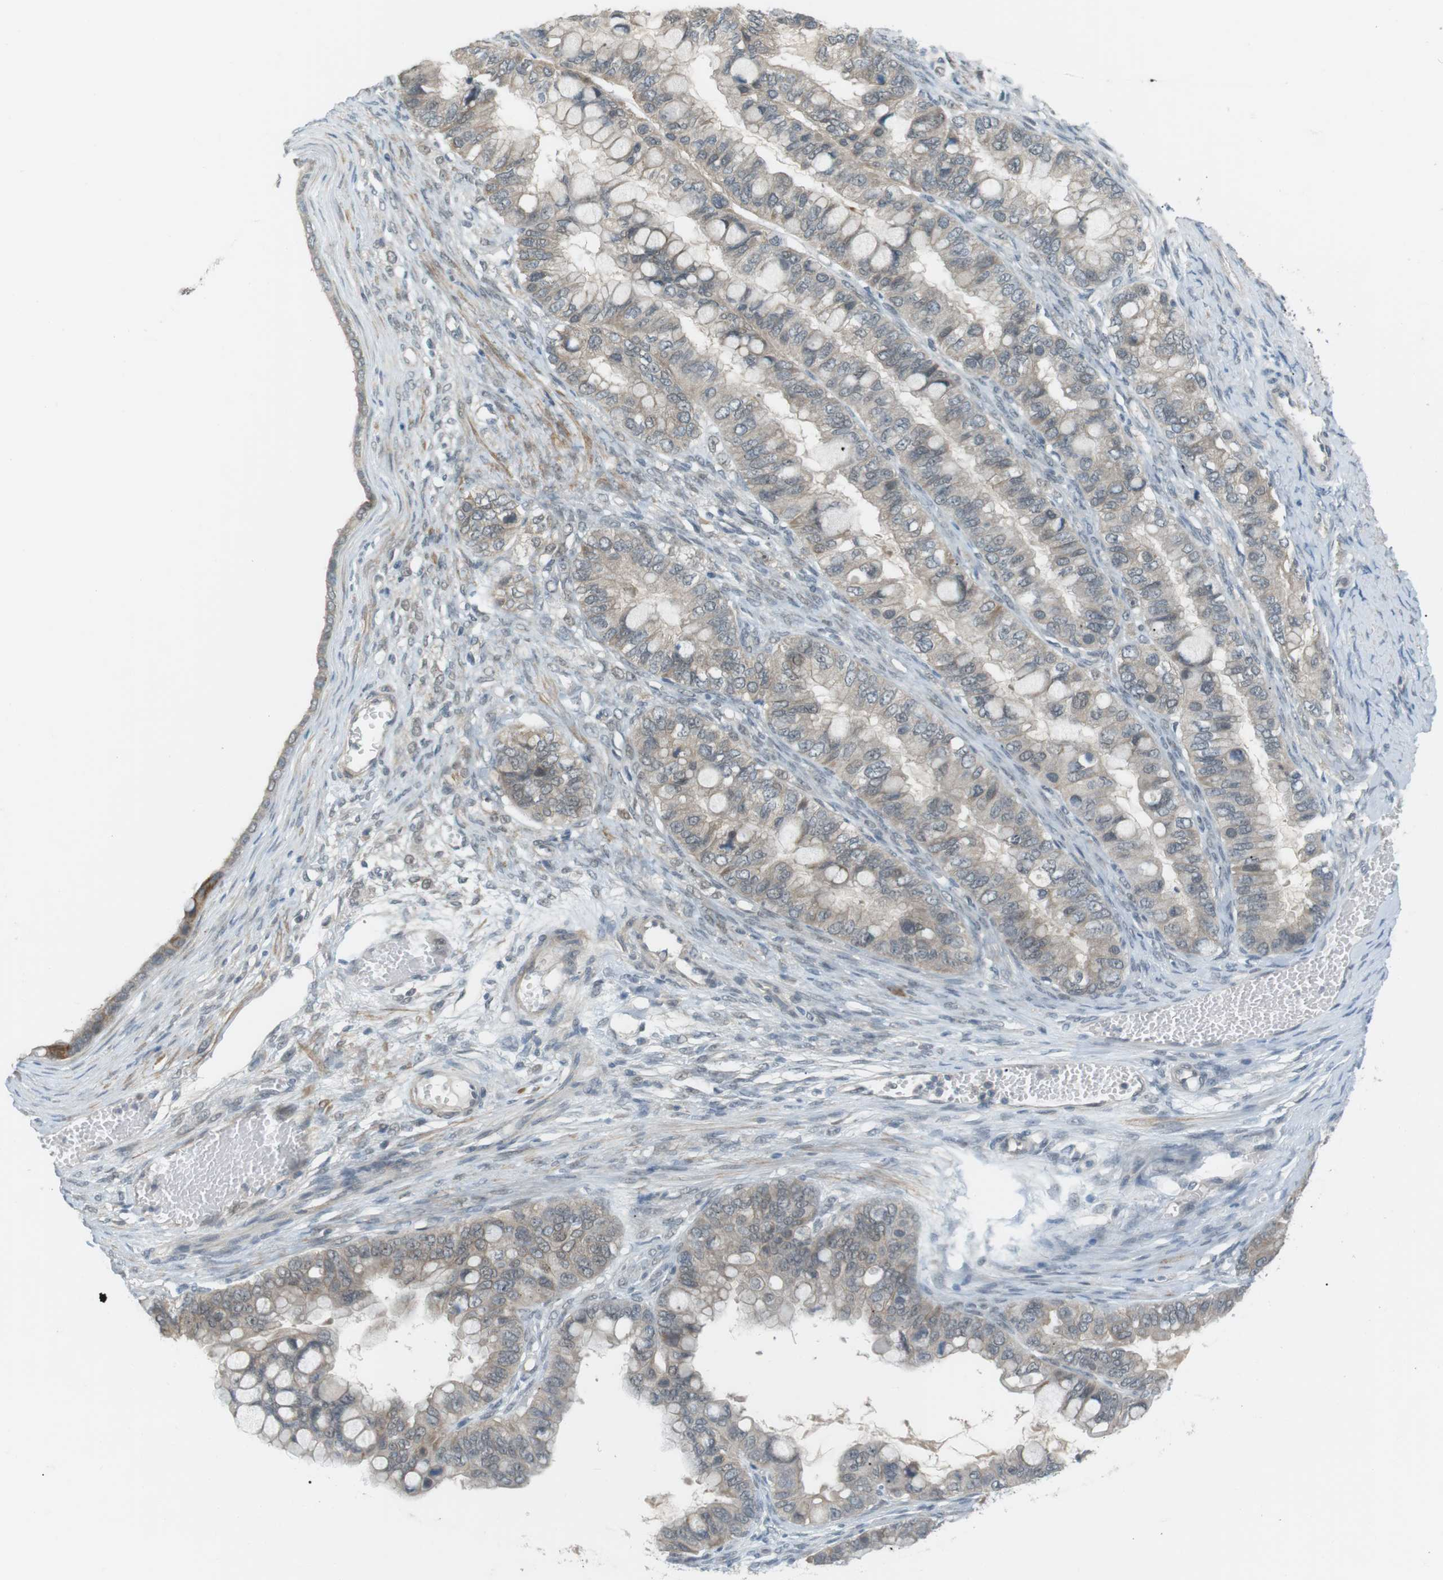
{"staining": {"intensity": "weak", "quantity": "25%-75%", "location": "cytoplasmic/membranous"}, "tissue": "ovarian cancer", "cell_type": "Tumor cells", "image_type": "cancer", "snomed": [{"axis": "morphology", "description": "Cystadenocarcinoma, mucinous, NOS"}, {"axis": "topography", "description": "Ovary"}], "caption": "Approximately 25%-75% of tumor cells in ovarian mucinous cystadenocarcinoma exhibit weak cytoplasmic/membranous protein expression as visualized by brown immunohistochemical staining.", "gene": "RTN3", "patient": {"sex": "female", "age": 80}}